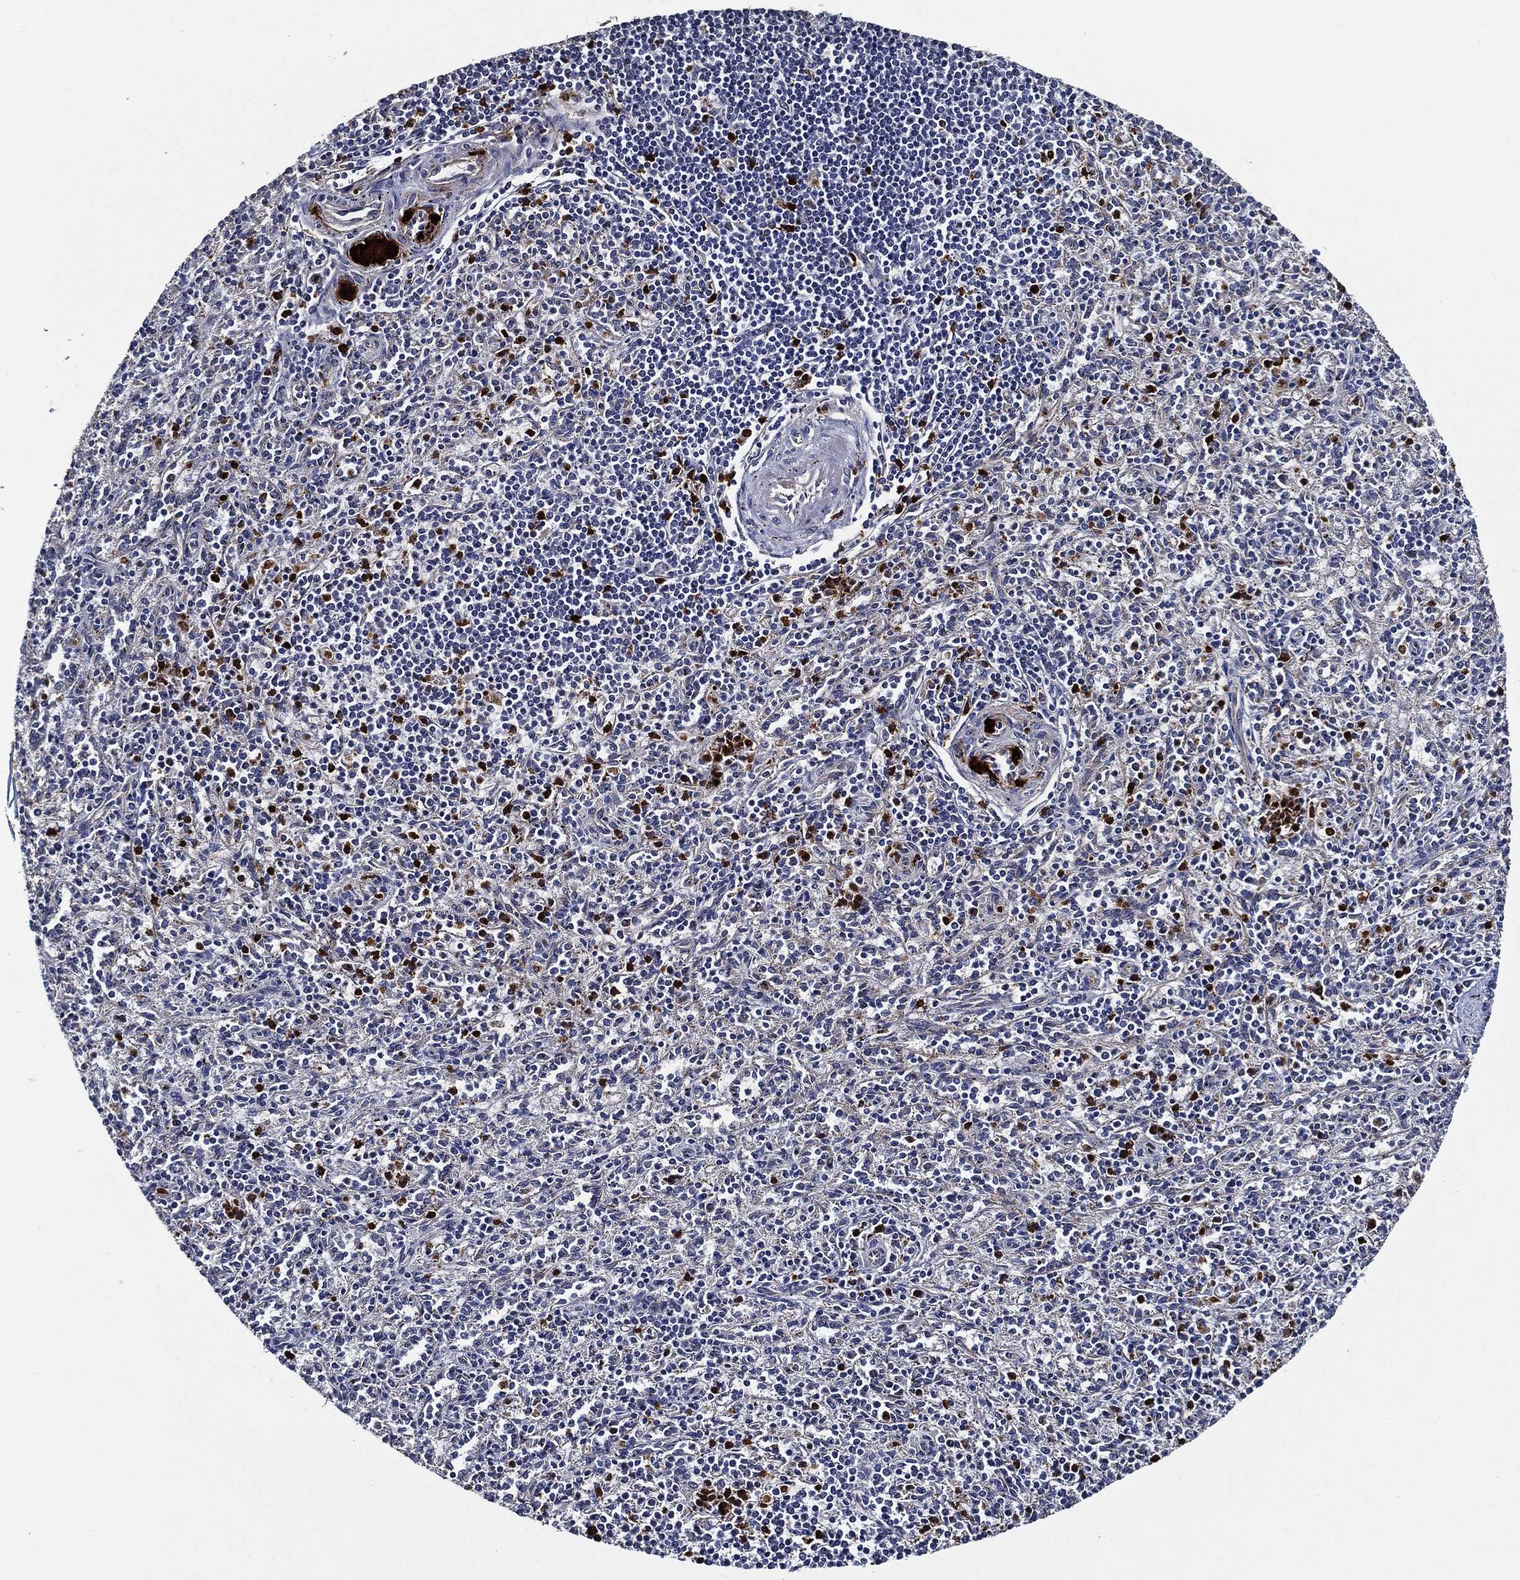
{"staining": {"intensity": "strong", "quantity": "<25%", "location": "nuclear"}, "tissue": "spleen", "cell_type": "Cells in red pulp", "image_type": "normal", "snomed": [{"axis": "morphology", "description": "Normal tissue, NOS"}, {"axis": "topography", "description": "Spleen"}], "caption": "This photomicrograph shows immunohistochemistry (IHC) staining of unremarkable spleen, with medium strong nuclear expression in approximately <25% of cells in red pulp.", "gene": "KIF20B", "patient": {"sex": "male", "age": 69}}